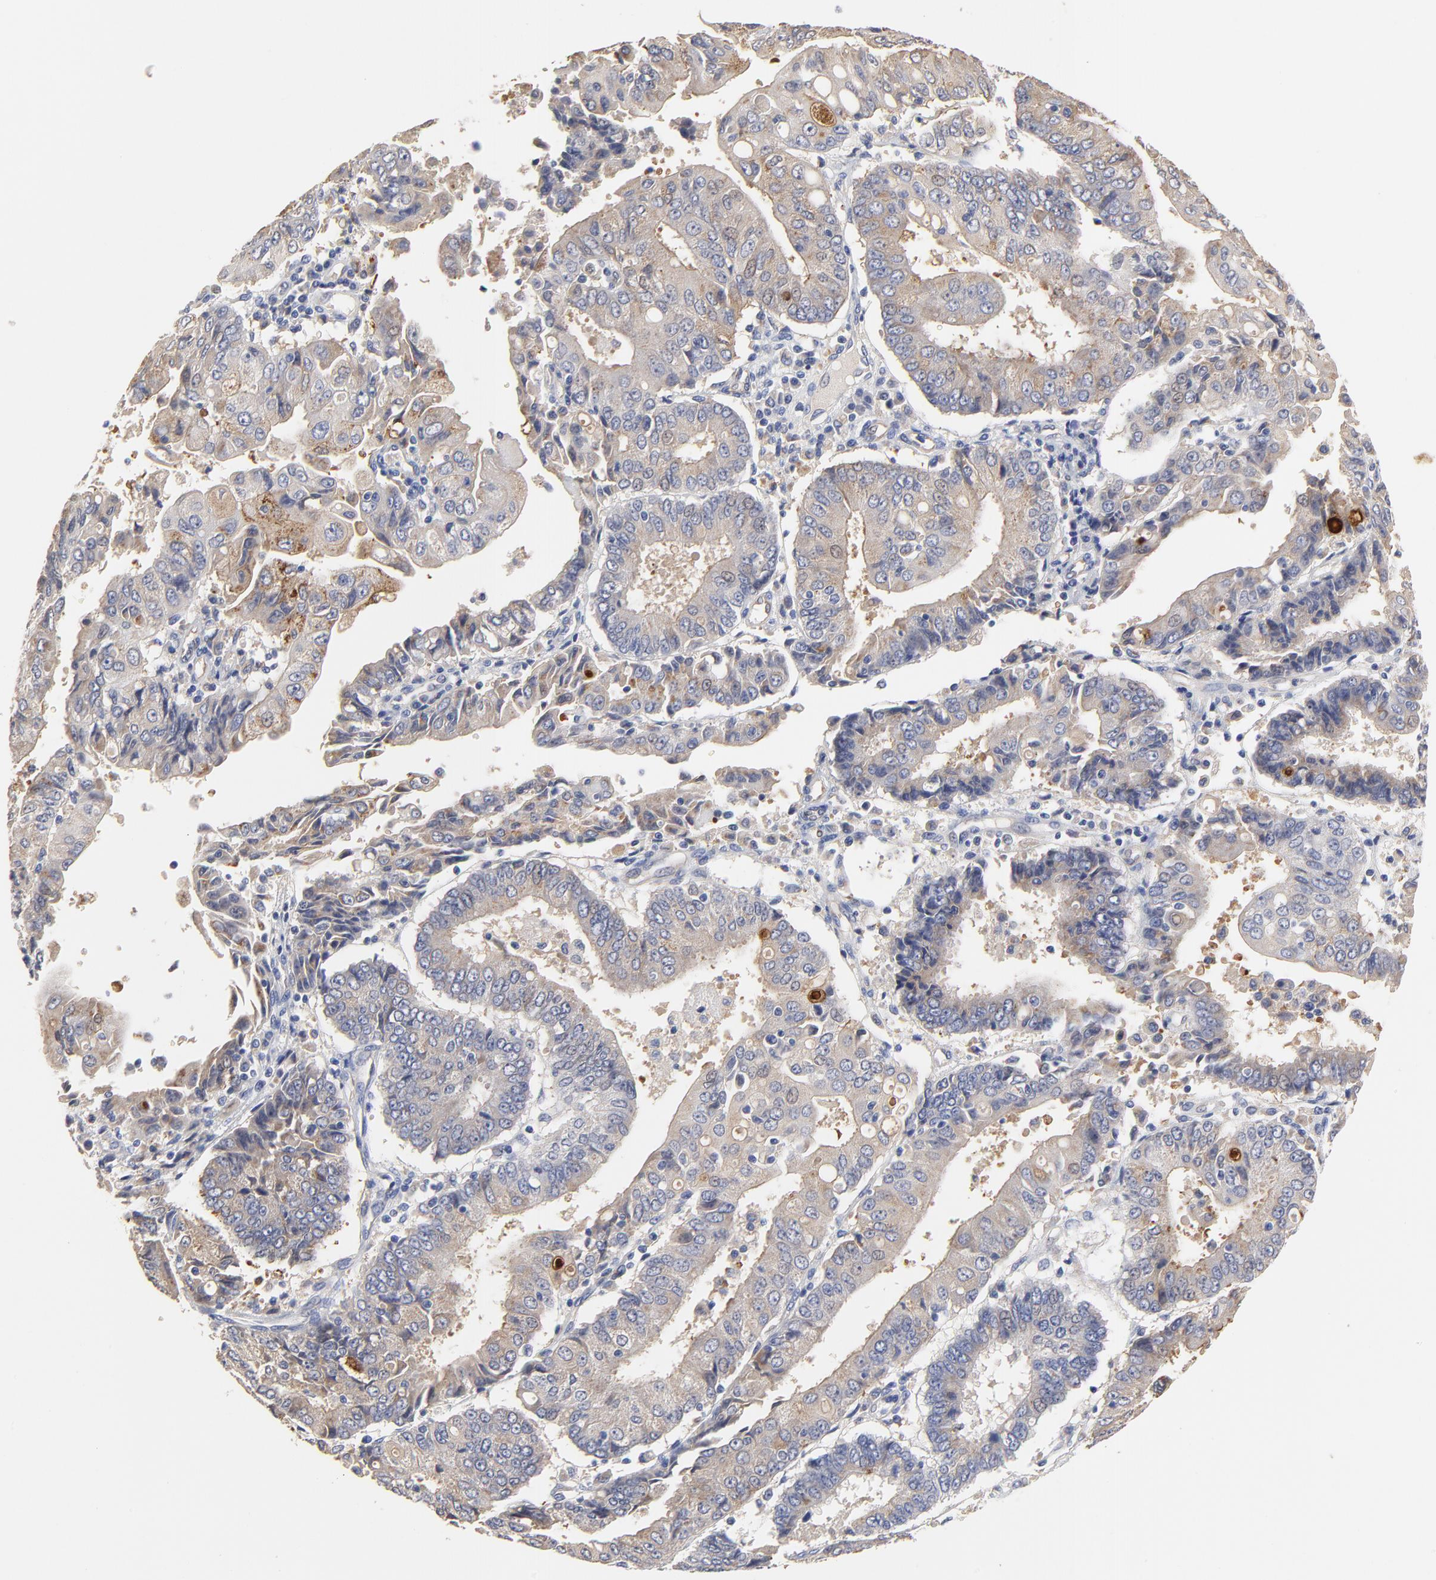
{"staining": {"intensity": "weak", "quantity": ">75%", "location": "cytoplasmic/membranous"}, "tissue": "endometrial cancer", "cell_type": "Tumor cells", "image_type": "cancer", "snomed": [{"axis": "morphology", "description": "Adenocarcinoma, NOS"}, {"axis": "topography", "description": "Endometrium"}], "caption": "Endometrial cancer tissue demonstrates weak cytoplasmic/membranous expression in about >75% of tumor cells", "gene": "FBXL2", "patient": {"sex": "female", "age": 75}}